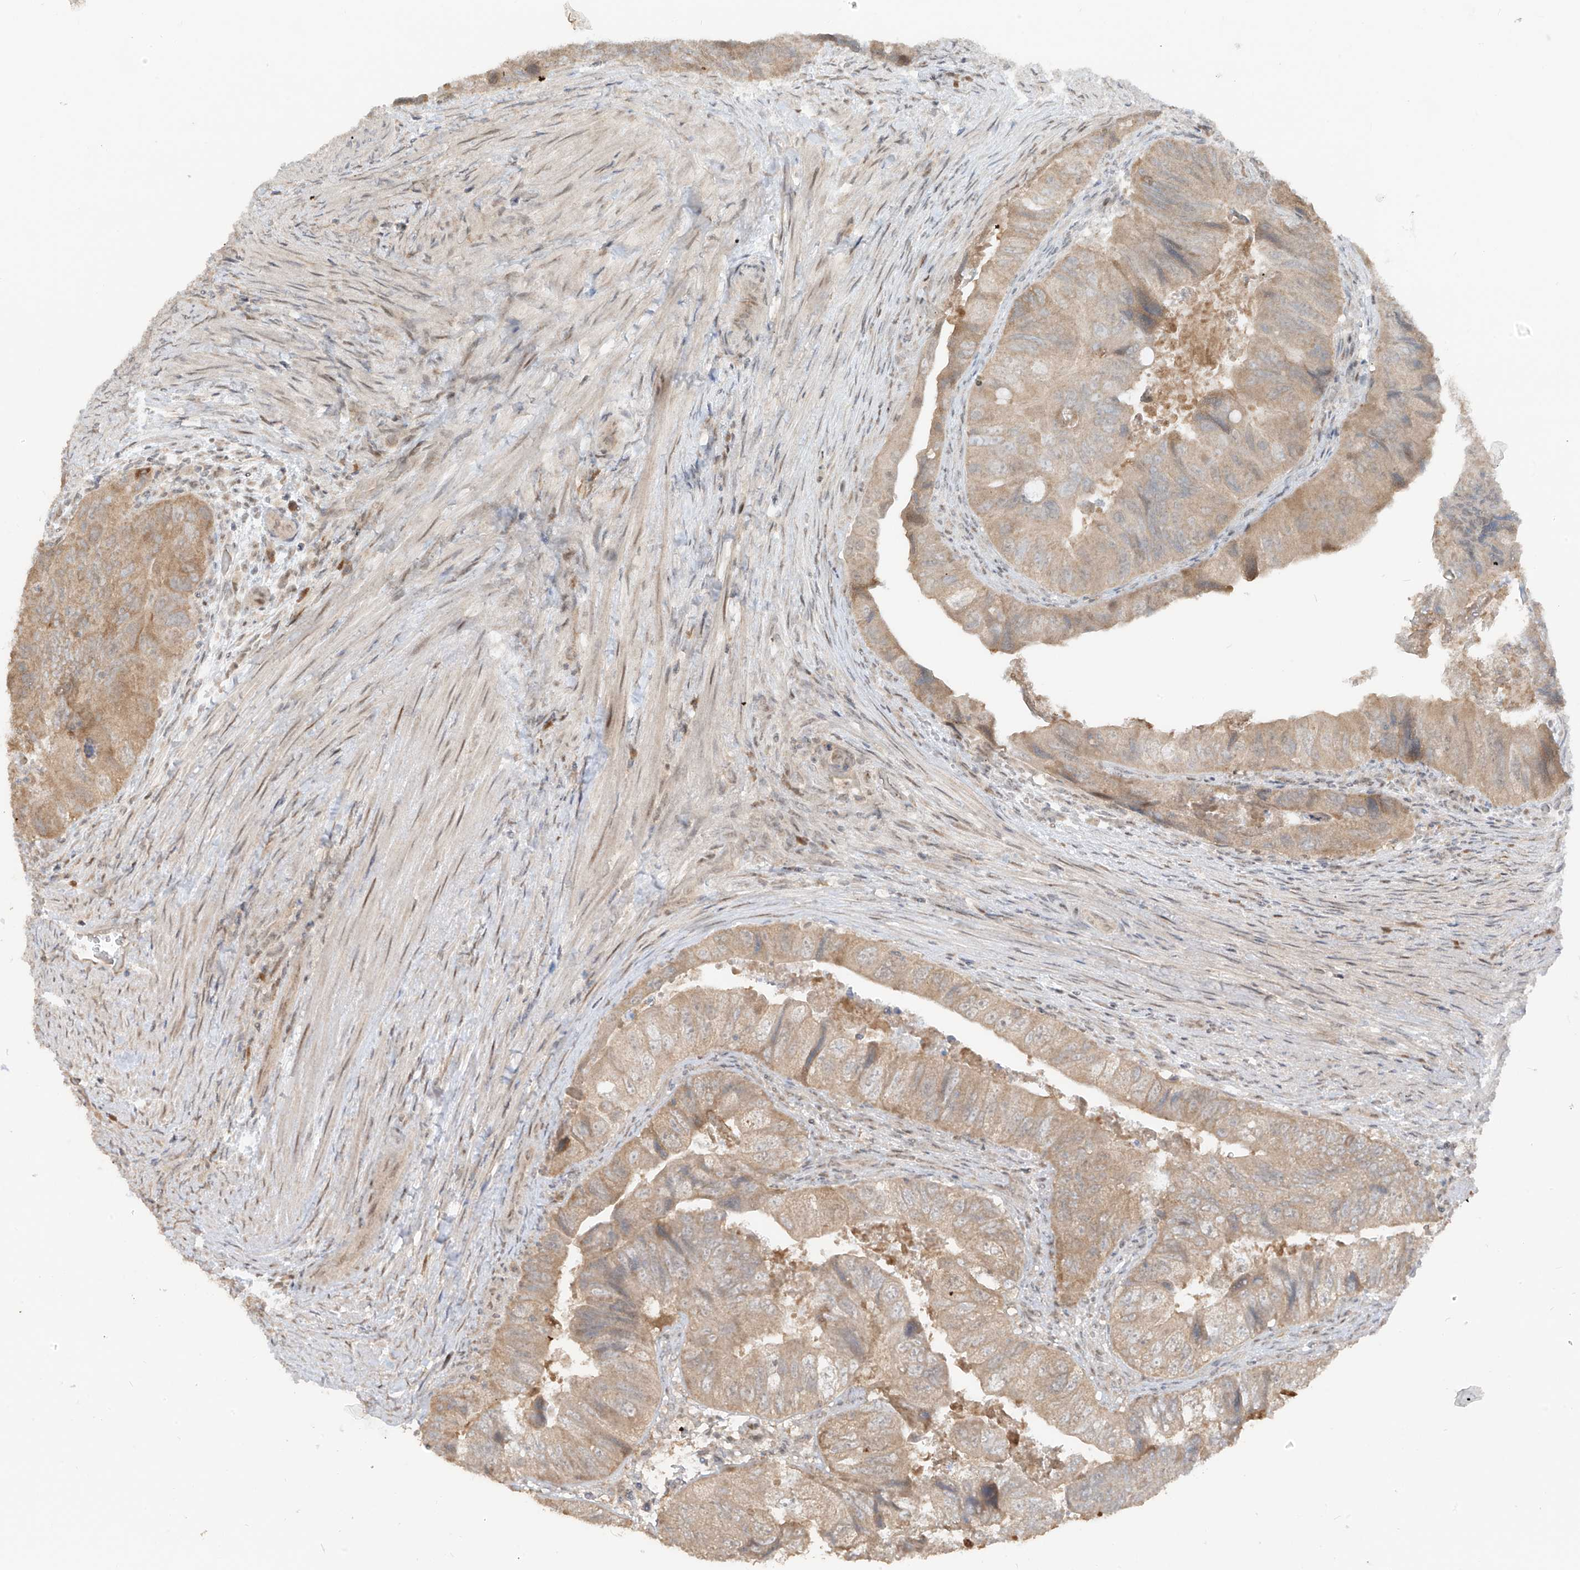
{"staining": {"intensity": "weak", "quantity": ">75%", "location": "cytoplasmic/membranous"}, "tissue": "colorectal cancer", "cell_type": "Tumor cells", "image_type": "cancer", "snomed": [{"axis": "morphology", "description": "Adenocarcinoma, NOS"}, {"axis": "topography", "description": "Rectum"}], "caption": "DAB immunohistochemical staining of colorectal adenocarcinoma displays weak cytoplasmic/membranous protein staining in approximately >75% of tumor cells.", "gene": "COLGALT2", "patient": {"sex": "male", "age": 63}}